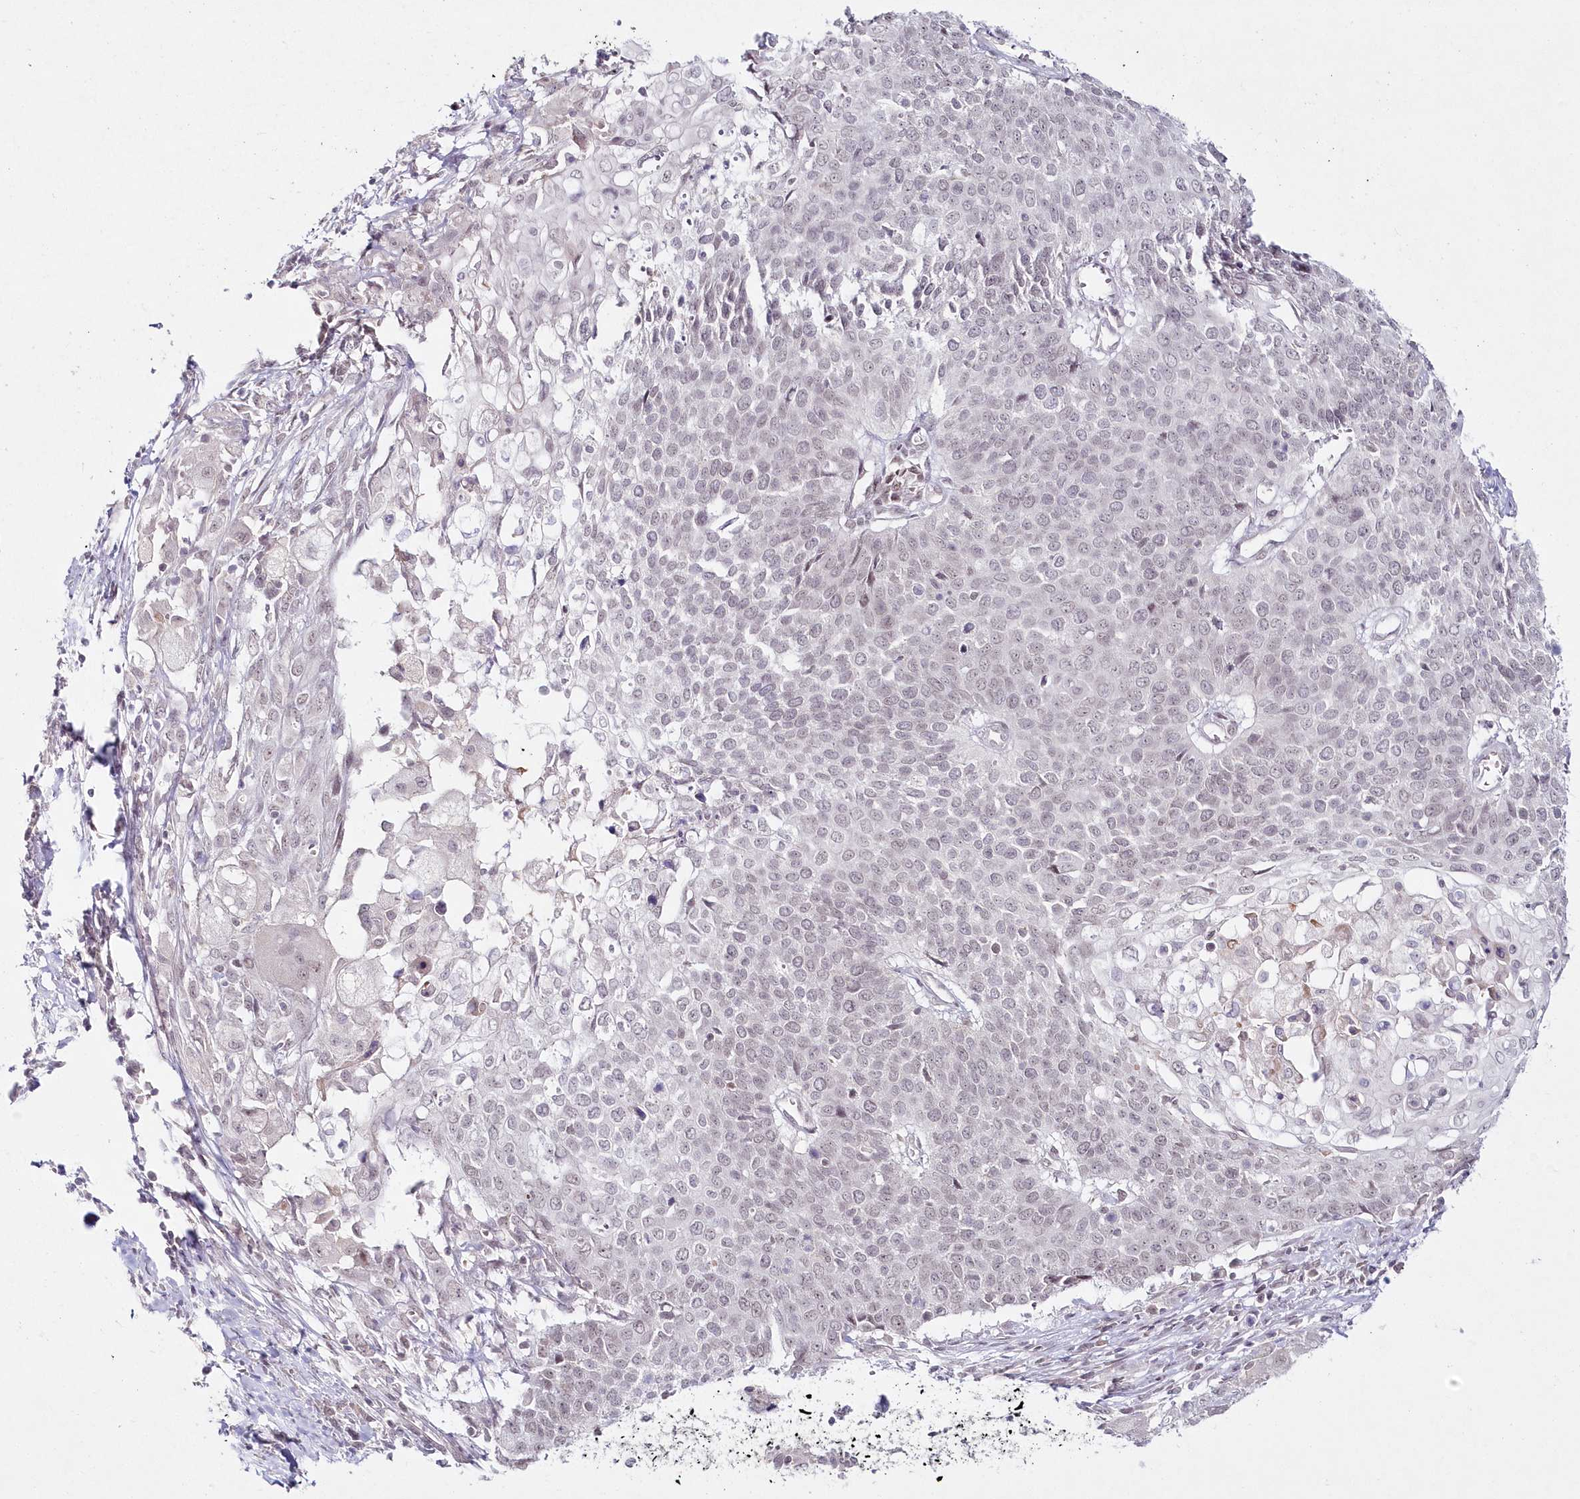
{"staining": {"intensity": "negative", "quantity": "none", "location": "none"}, "tissue": "cervical cancer", "cell_type": "Tumor cells", "image_type": "cancer", "snomed": [{"axis": "morphology", "description": "Squamous cell carcinoma, NOS"}, {"axis": "topography", "description": "Cervix"}], "caption": "The IHC image has no significant expression in tumor cells of cervical cancer tissue. (DAB IHC with hematoxylin counter stain).", "gene": "HYCC2", "patient": {"sex": "female", "age": 39}}